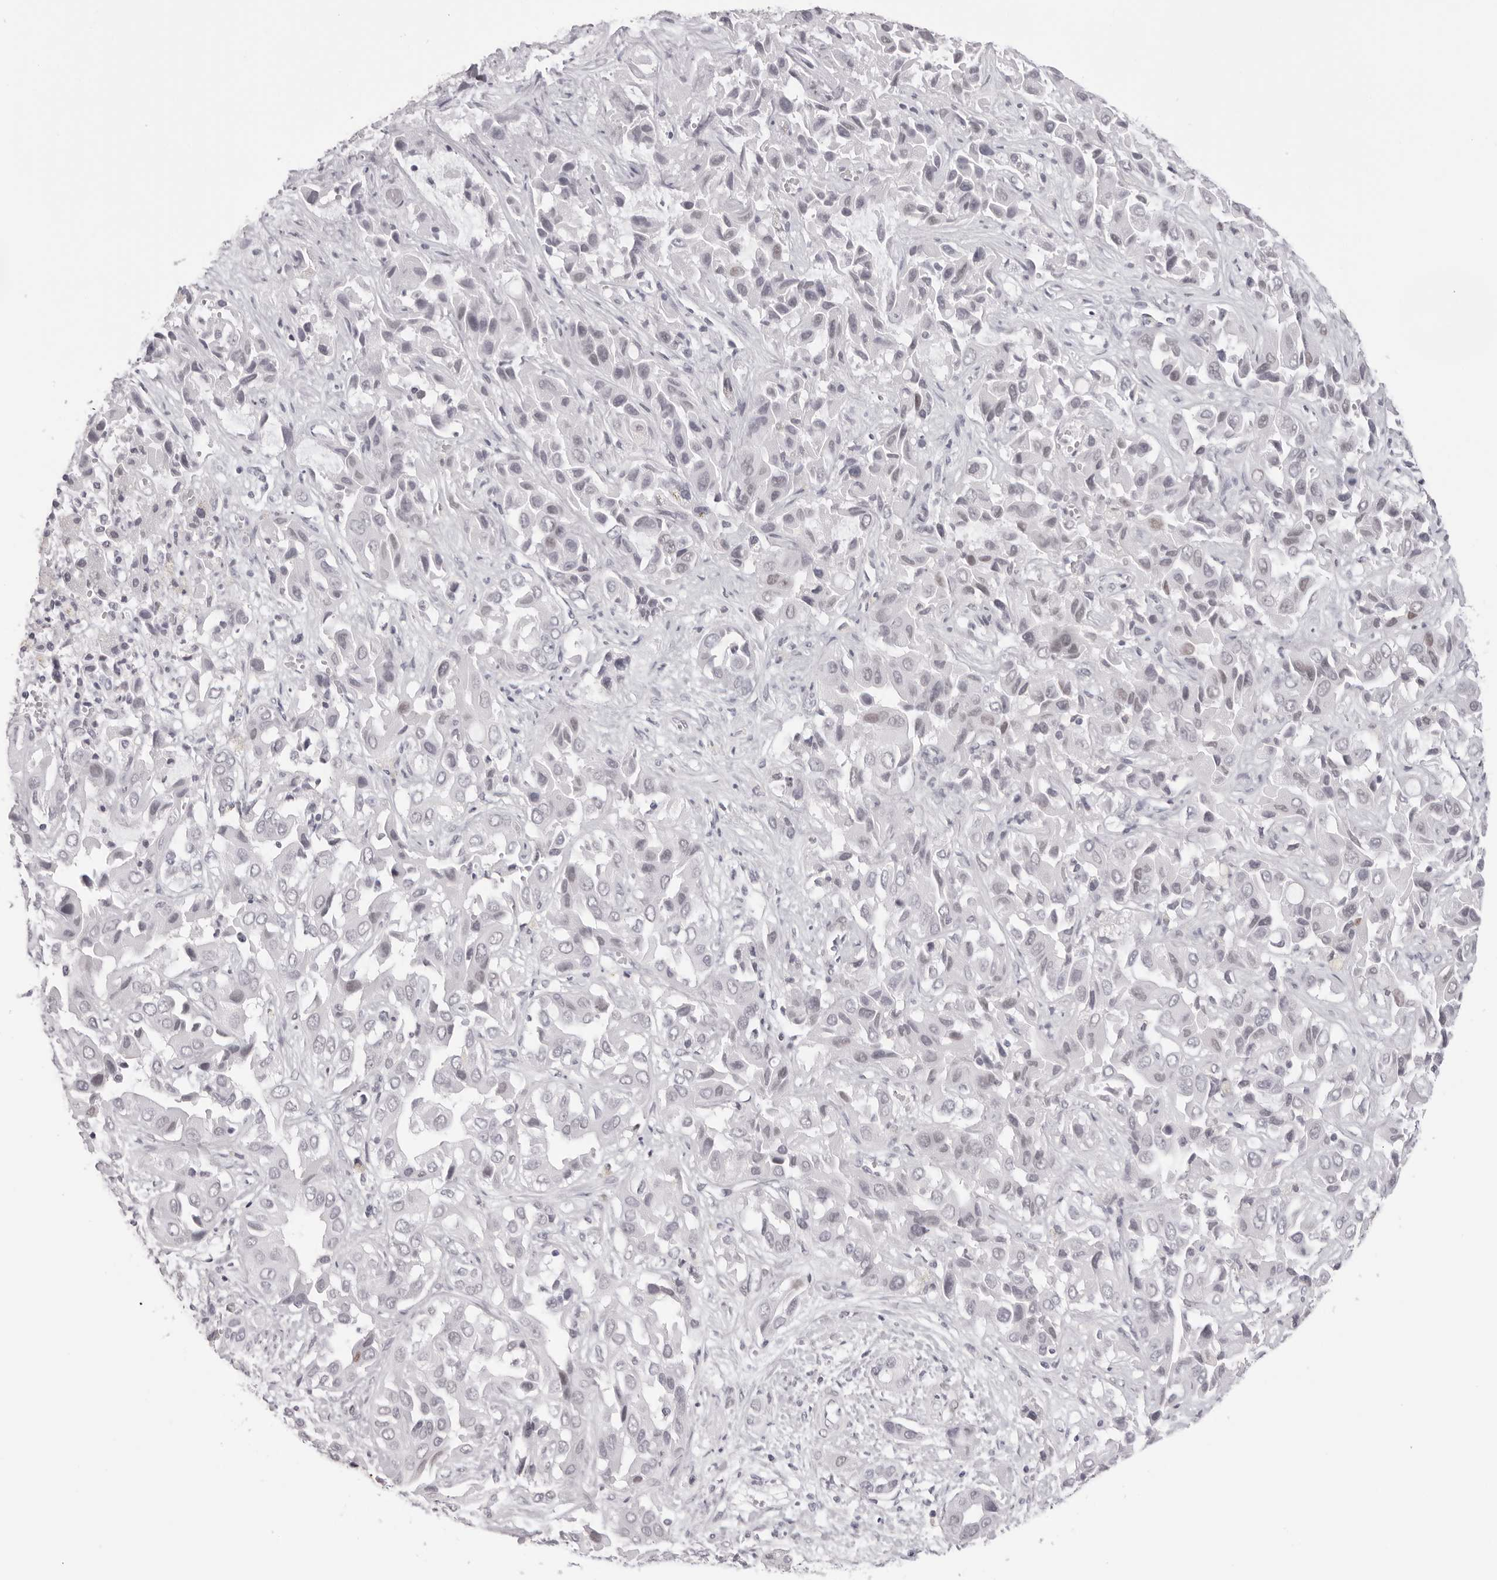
{"staining": {"intensity": "negative", "quantity": "none", "location": "none"}, "tissue": "liver cancer", "cell_type": "Tumor cells", "image_type": "cancer", "snomed": [{"axis": "morphology", "description": "Cholangiocarcinoma"}, {"axis": "topography", "description": "Liver"}], "caption": "A histopathology image of liver cholangiocarcinoma stained for a protein reveals no brown staining in tumor cells. (Stains: DAB immunohistochemistry with hematoxylin counter stain, Microscopy: brightfield microscopy at high magnification).", "gene": "MAFK", "patient": {"sex": "female", "age": 52}}